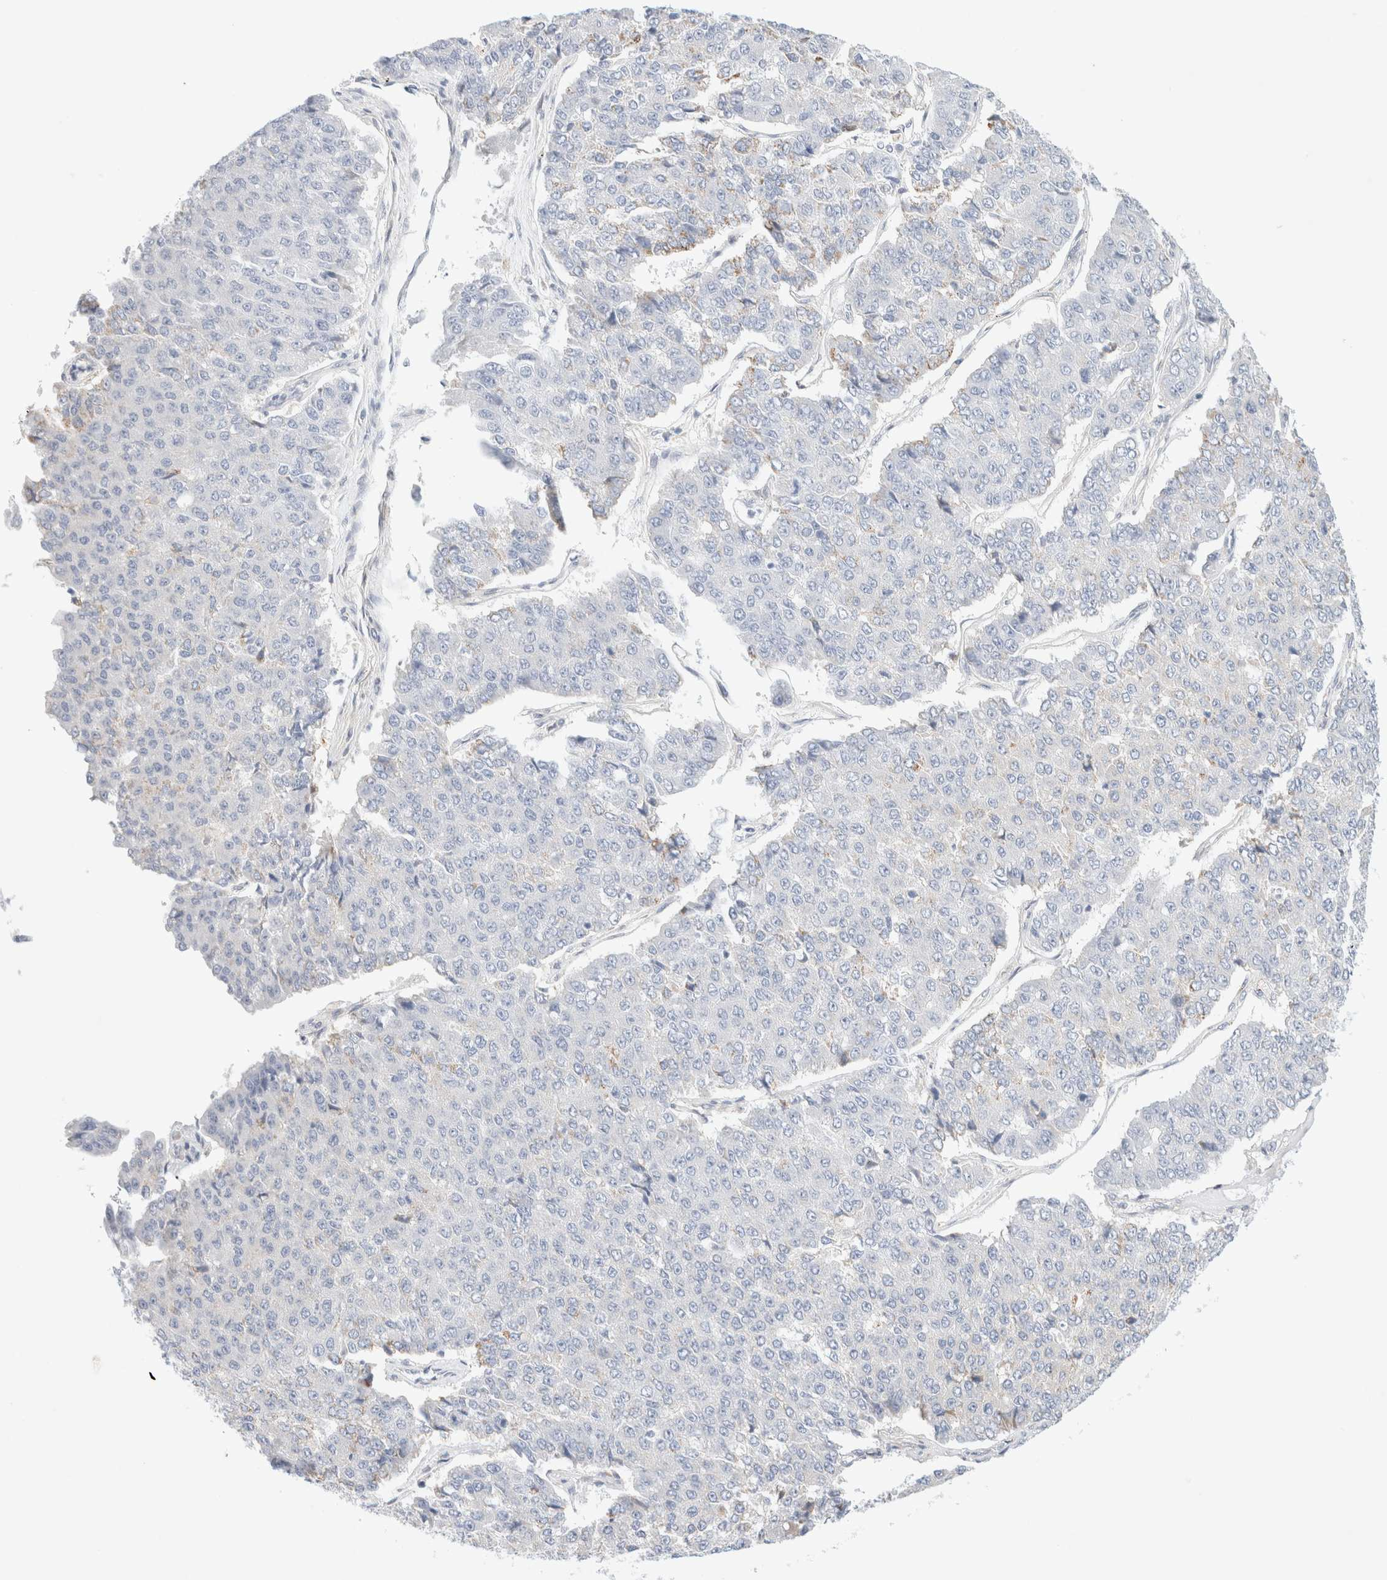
{"staining": {"intensity": "negative", "quantity": "none", "location": "none"}, "tissue": "pancreatic cancer", "cell_type": "Tumor cells", "image_type": "cancer", "snomed": [{"axis": "morphology", "description": "Adenocarcinoma, NOS"}, {"axis": "topography", "description": "Pancreas"}], "caption": "The image displays no significant expression in tumor cells of adenocarcinoma (pancreatic).", "gene": "SLC25A48", "patient": {"sex": "male", "age": 50}}